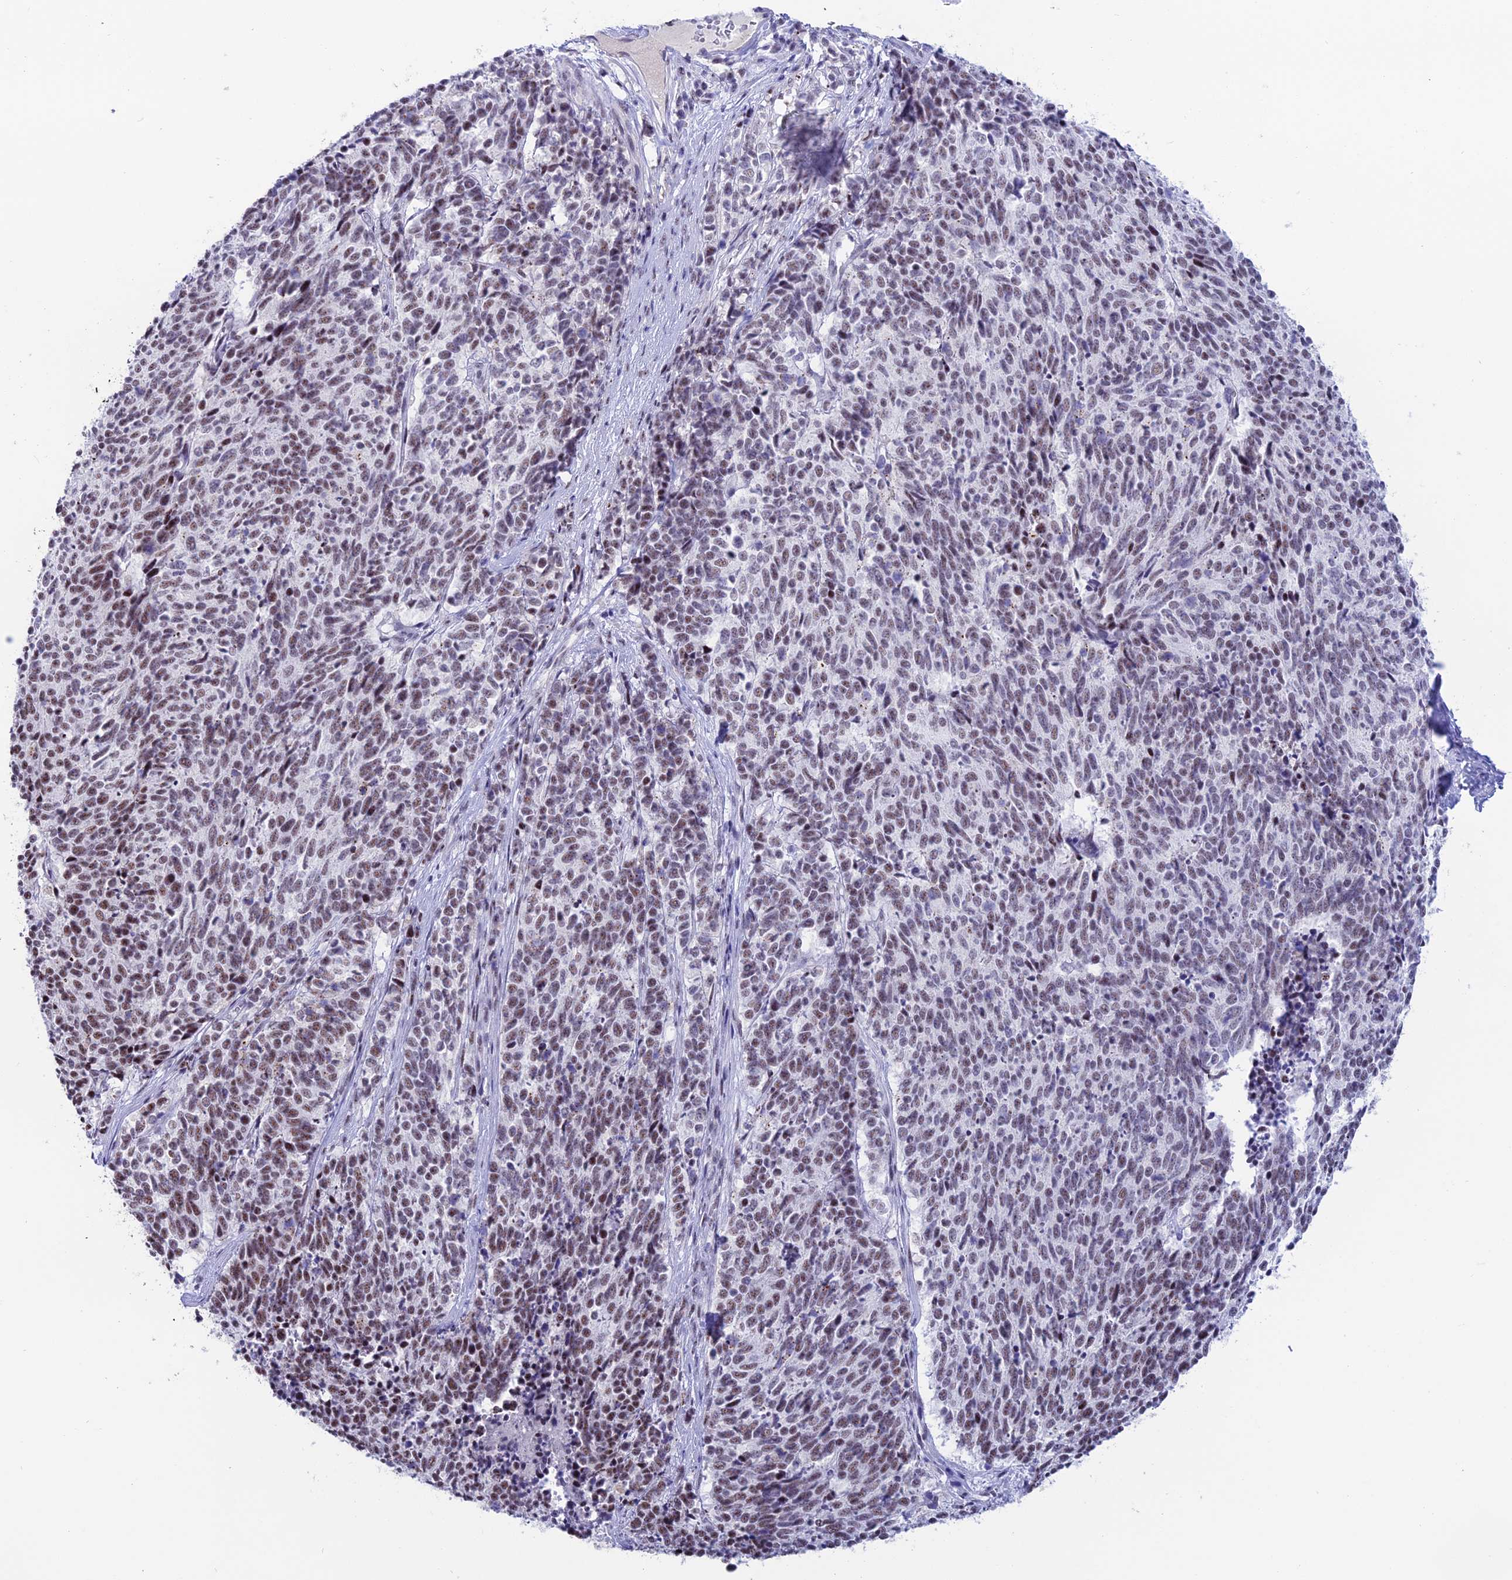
{"staining": {"intensity": "moderate", "quantity": "25%-75%", "location": "nuclear"}, "tissue": "cervical cancer", "cell_type": "Tumor cells", "image_type": "cancer", "snomed": [{"axis": "morphology", "description": "Squamous cell carcinoma, NOS"}, {"axis": "topography", "description": "Cervix"}], "caption": "A brown stain highlights moderate nuclear expression of a protein in human cervical cancer (squamous cell carcinoma) tumor cells. The staining was performed using DAB (3,3'-diaminobenzidine), with brown indicating positive protein expression. Nuclei are stained blue with hematoxylin.", "gene": "MFSD2B", "patient": {"sex": "female", "age": 29}}